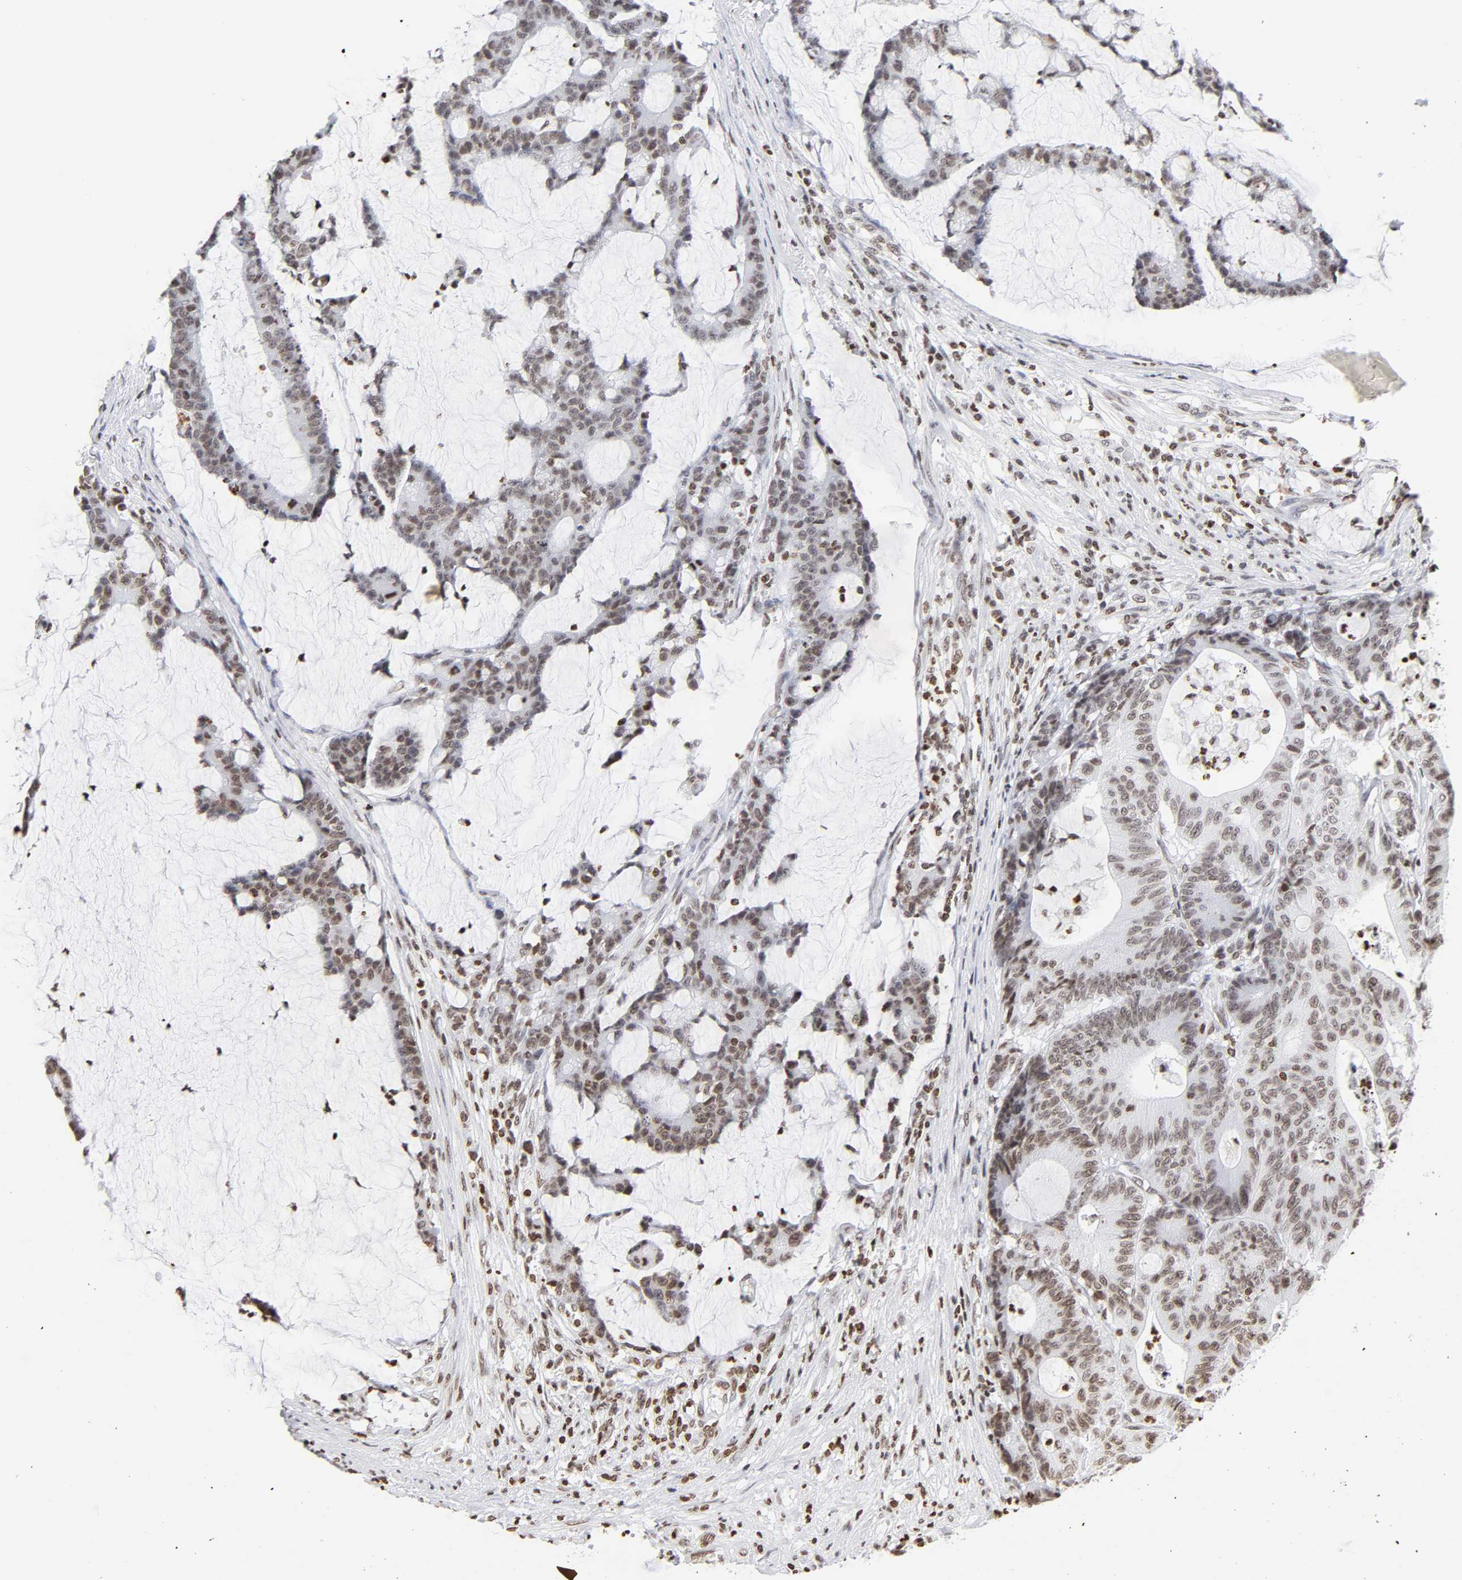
{"staining": {"intensity": "weak", "quantity": ">75%", "location": "nuclear"}, "tissue": "colorectal cancer", "cell_type": "Tumor cells", "image_type": "cancer", "snomed": [{"axis": "morphology", "description": "Adenocarcinoma, NOS"}, {"axis": "topography", "description": "Colon"}], "caption": "IHC image of adenocarcinoma (colorectal) stained for a protein (brown), which displays low levels of weak nuclear staining in approximately >75% of tumor cells.", "gene": "H2AC12", "patient": {"sex": "female", "age": 84}}